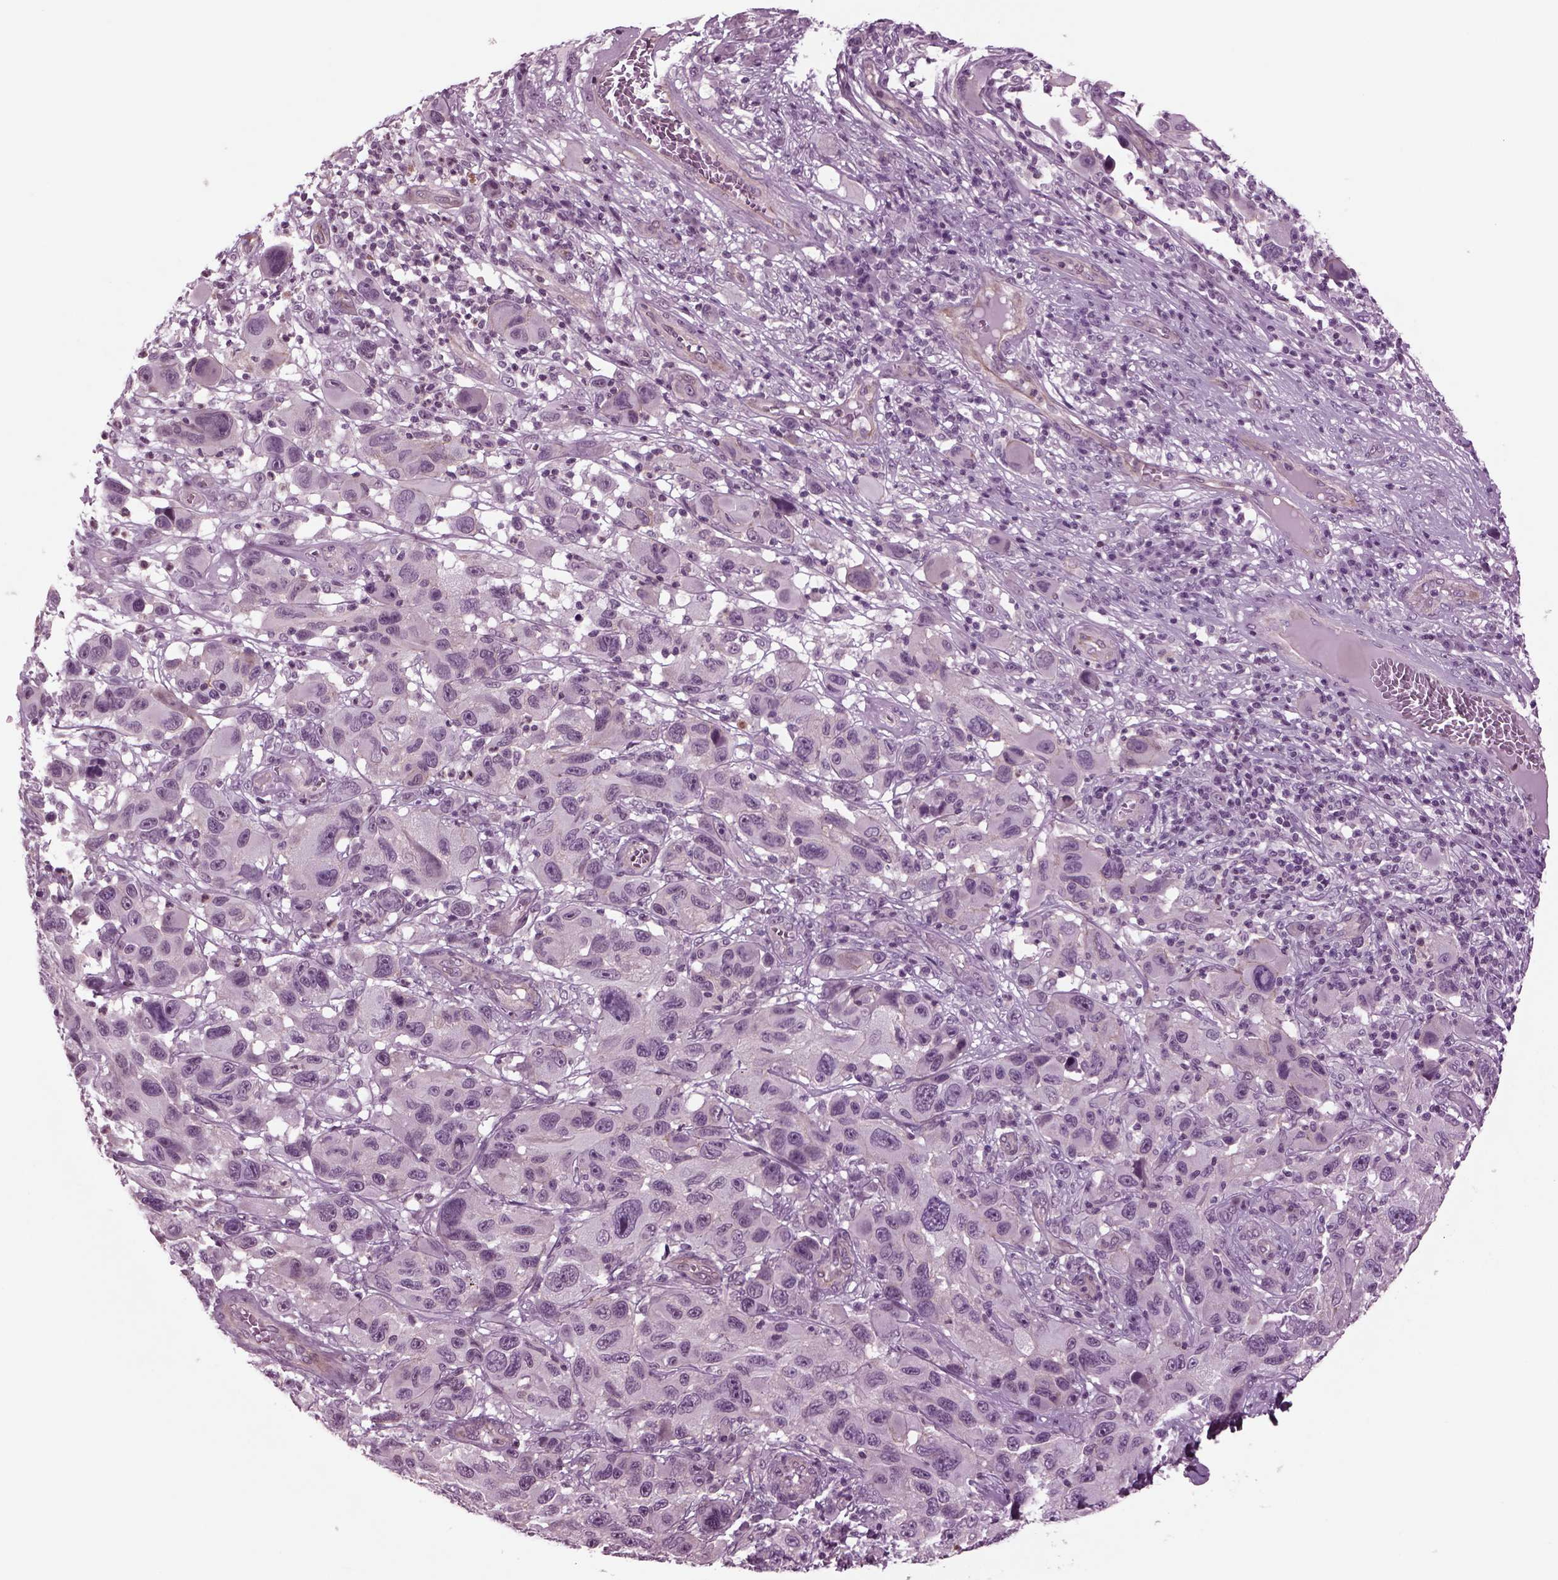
{"staining": {"intensity": "negative", "quantity": "none", "location": "none"}, "tissue": "melanoma", "cell_type": "Tumor cells", "image_type": "cancer", "snomed": [{"axis": "morphology", "description": "Malignant melanoma, NOS"}, {"axis": "topography", "description": "Skin"}], "caption": "This is an IHC image of human malignant melanoma. There is no positivity in tumor cells.", "gene": "ODF3", "patient": {"sex": "male", "age": 53}}